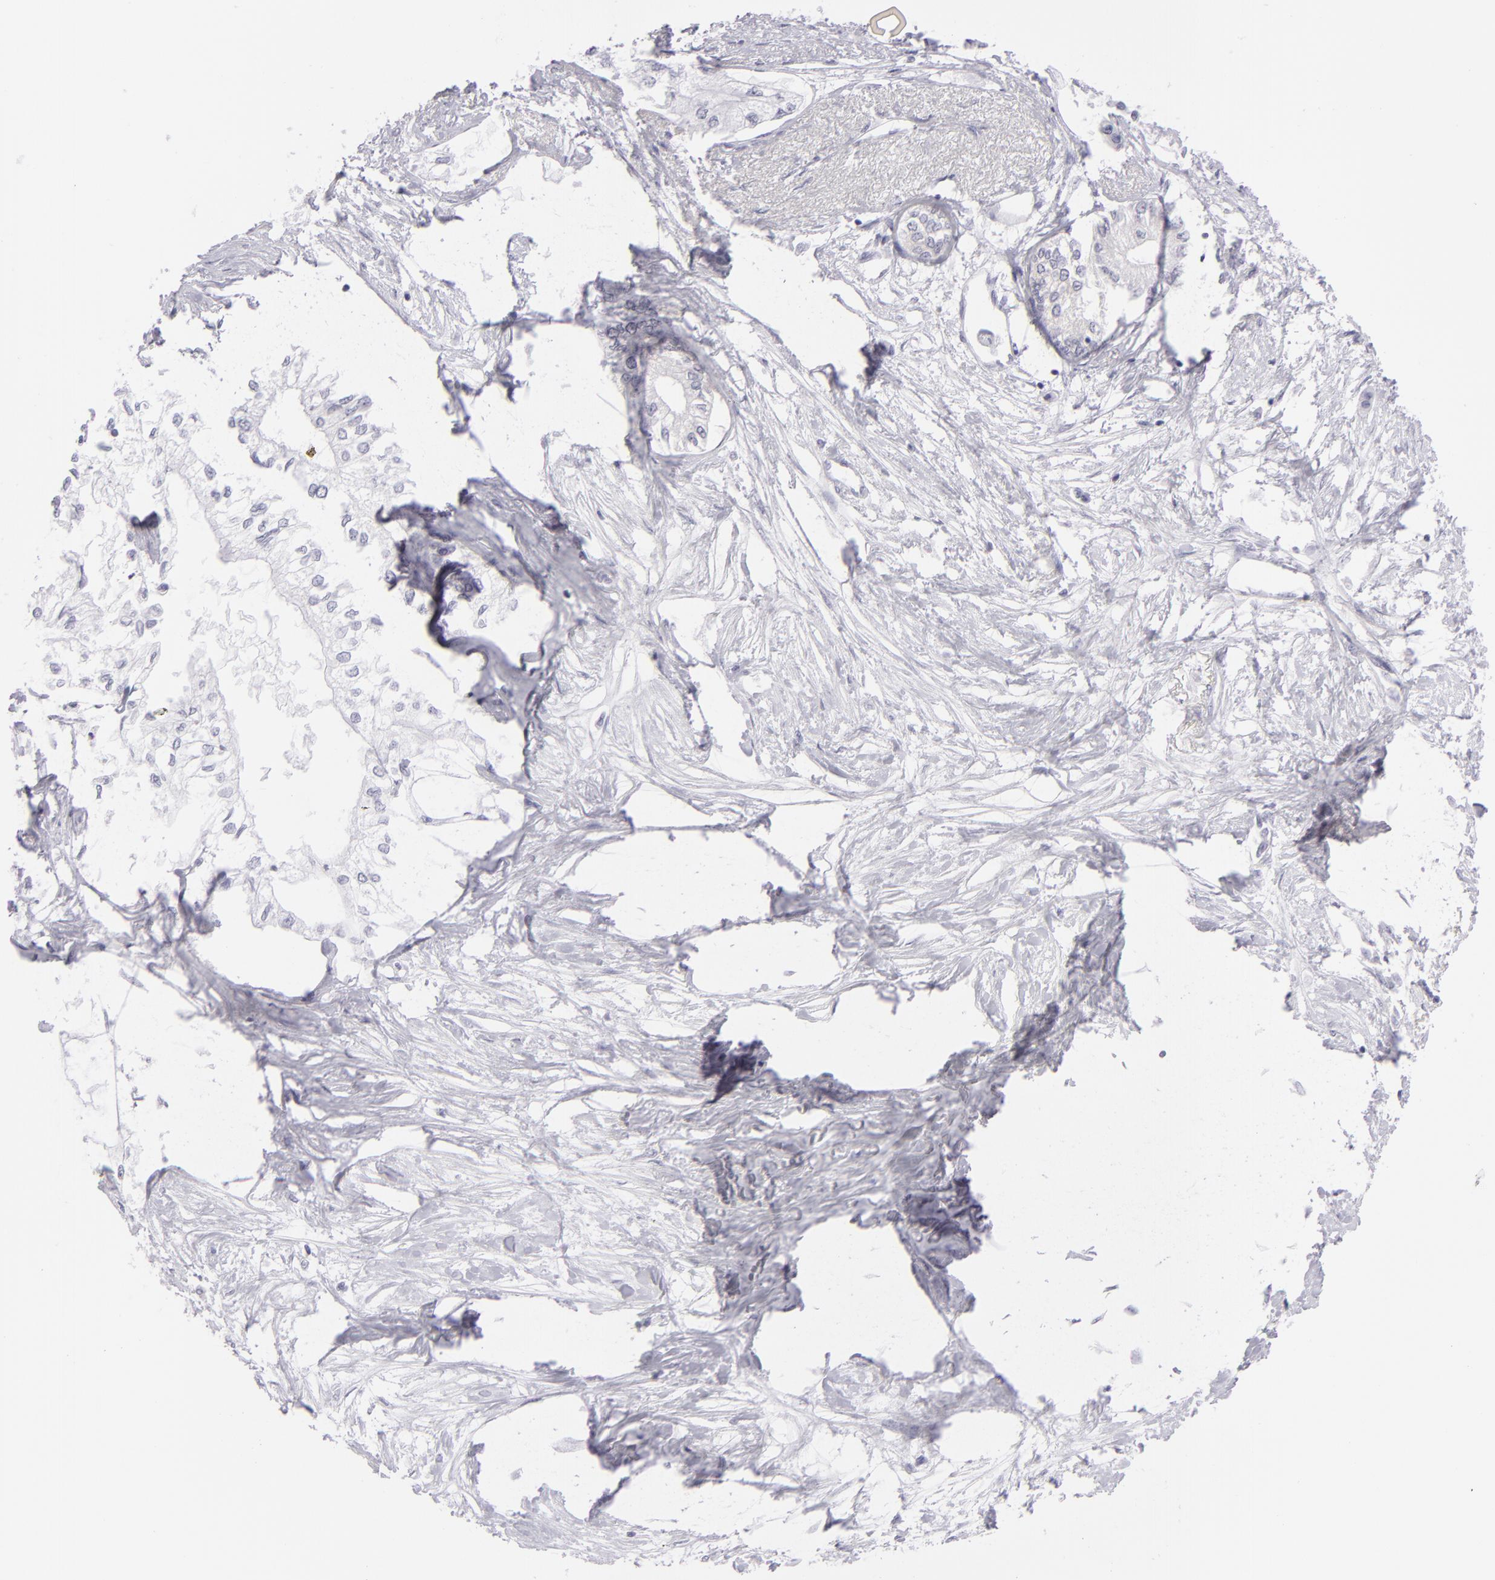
{"staining": {"intensity": "negative", "quantity": "none", "location": "none"}, "tissue": "pancreatic cancer", "cell_type": "Tumor cells", "image_type": "cancer", "snomed": [{"axis": "morphology", "description": "Adenocarcinoma, NOS"}, {"axis": "topography", "description": "Pancreas"}], "caption": "Micrograph shows no protein expression in tumor cells of pancreatic cancer tissue.", "gene": "DLG4", "patient": {"sex": "male", "age": 79}}